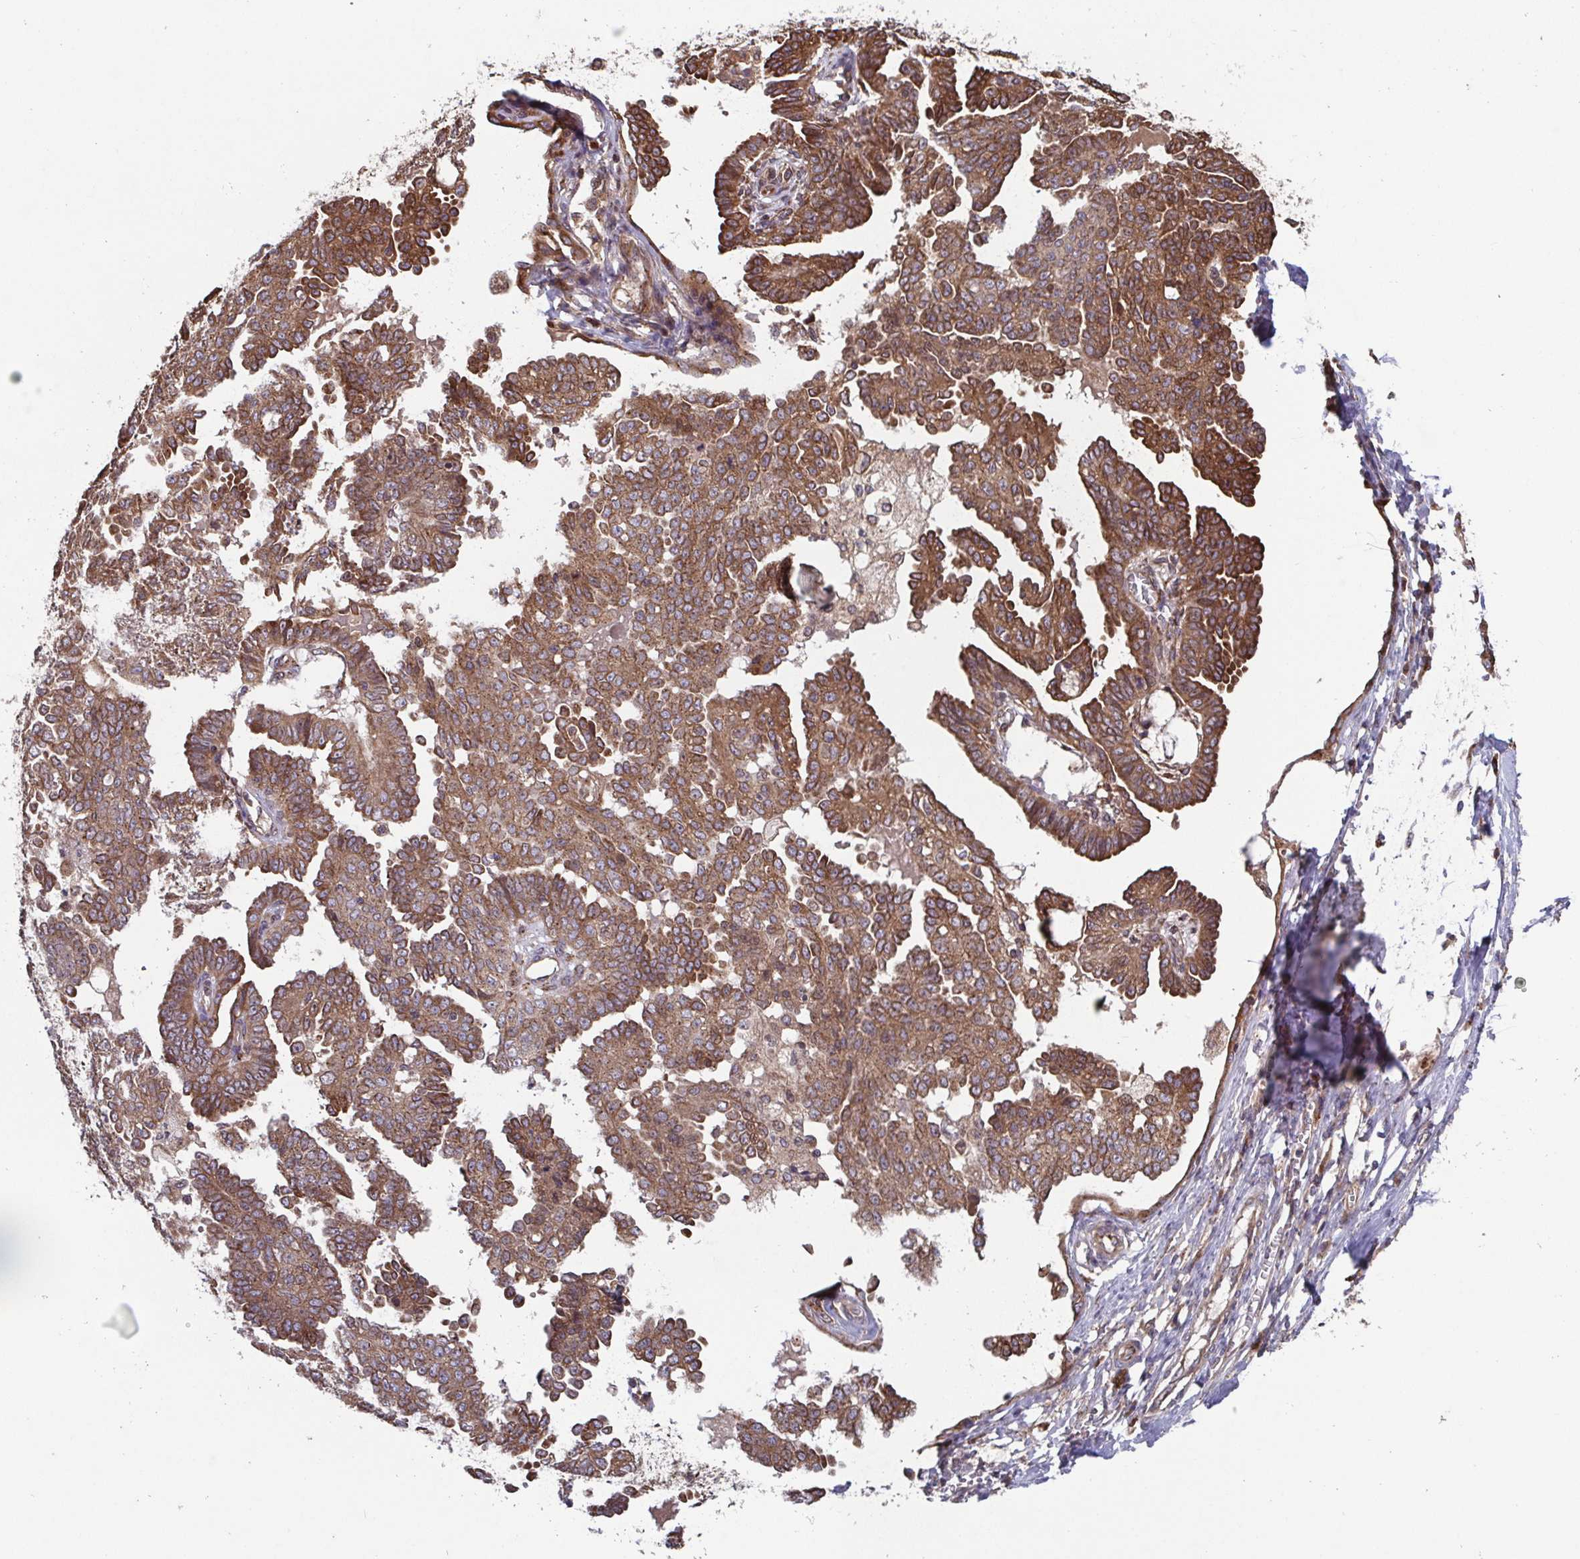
{"staining": {"intensity": "strong", "quantity": ">75%", "location": "cytoplasmic/membranous"}, "tissue": "ovarian cancer", "cell_type": "Tumor cells", "image_type": "cancer", "snomed": [{"axis": "morphology", "description": "Cystadenocarcinoma, serous, NOS"}, {"axis": "topography", "description": "Ovary"}], "caption": "An image showing strong cytoplasmic/membranous expression in approximately >75% of tumor cells in ovarian serous cystadenocarcinoma, as visualized by brown immunohistochemical staining.", "gene": "COPB1", "patient": {"sex": "female", "age": 71}}